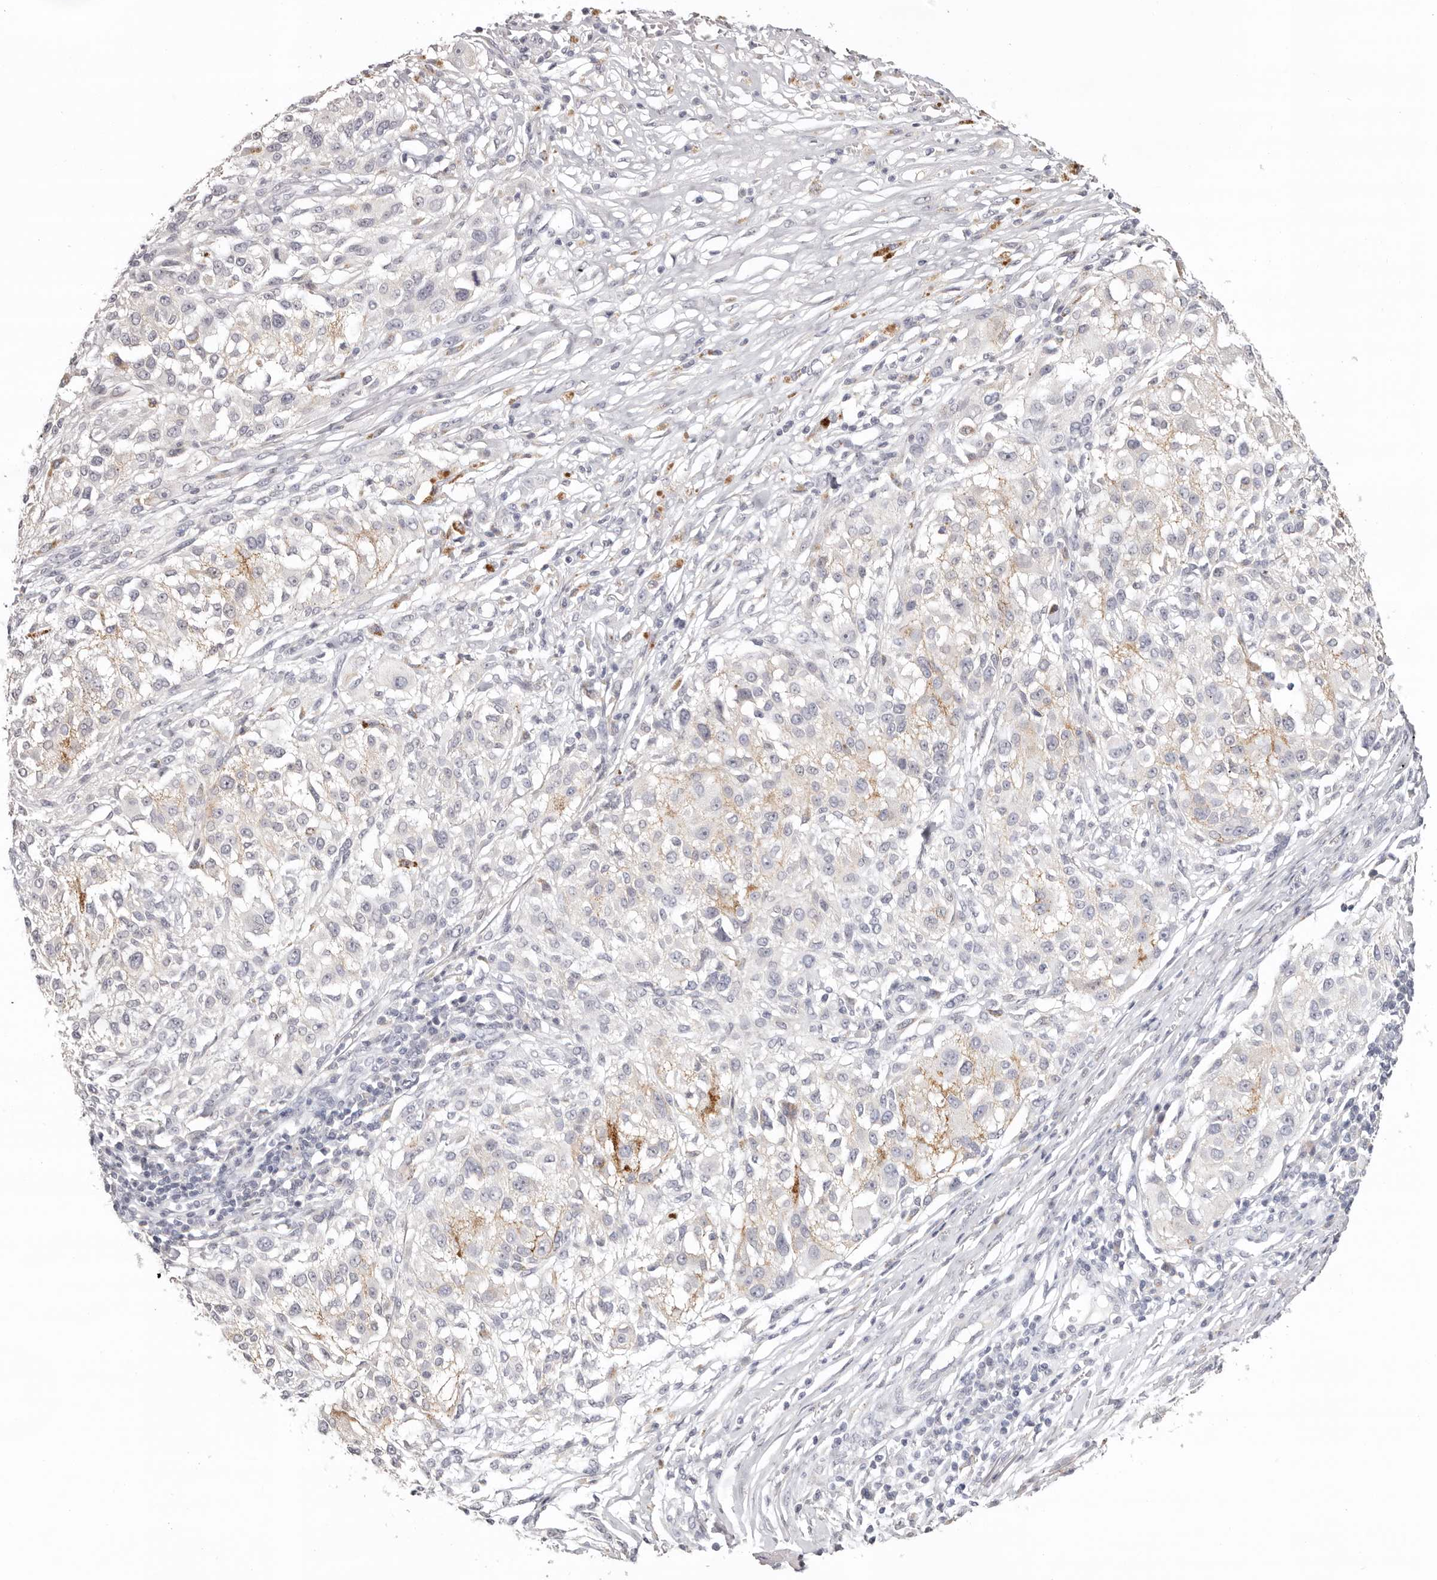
{"staining": {"intensity": "weak", "quantity": "<25%", "location": "cytoplasmic/membranous"}, "tissue": "melanoma", "cell_type": "Tumor cells", "image_type": "cancer", "snomed": [{"axis": "morphology", "description": "Necrosis, NOS"}, {"axis": "morphology", "description": "Malignant melanoma, NOS"}, {"axis": "topography", "description": "Skin"}], "caption": "An IHC photomicrograph of melanoma is shown. There is no staining in tumor cells of melanoma.", "gene": "PCDHB6", "patient": {"sex": "female", "age": 87}}